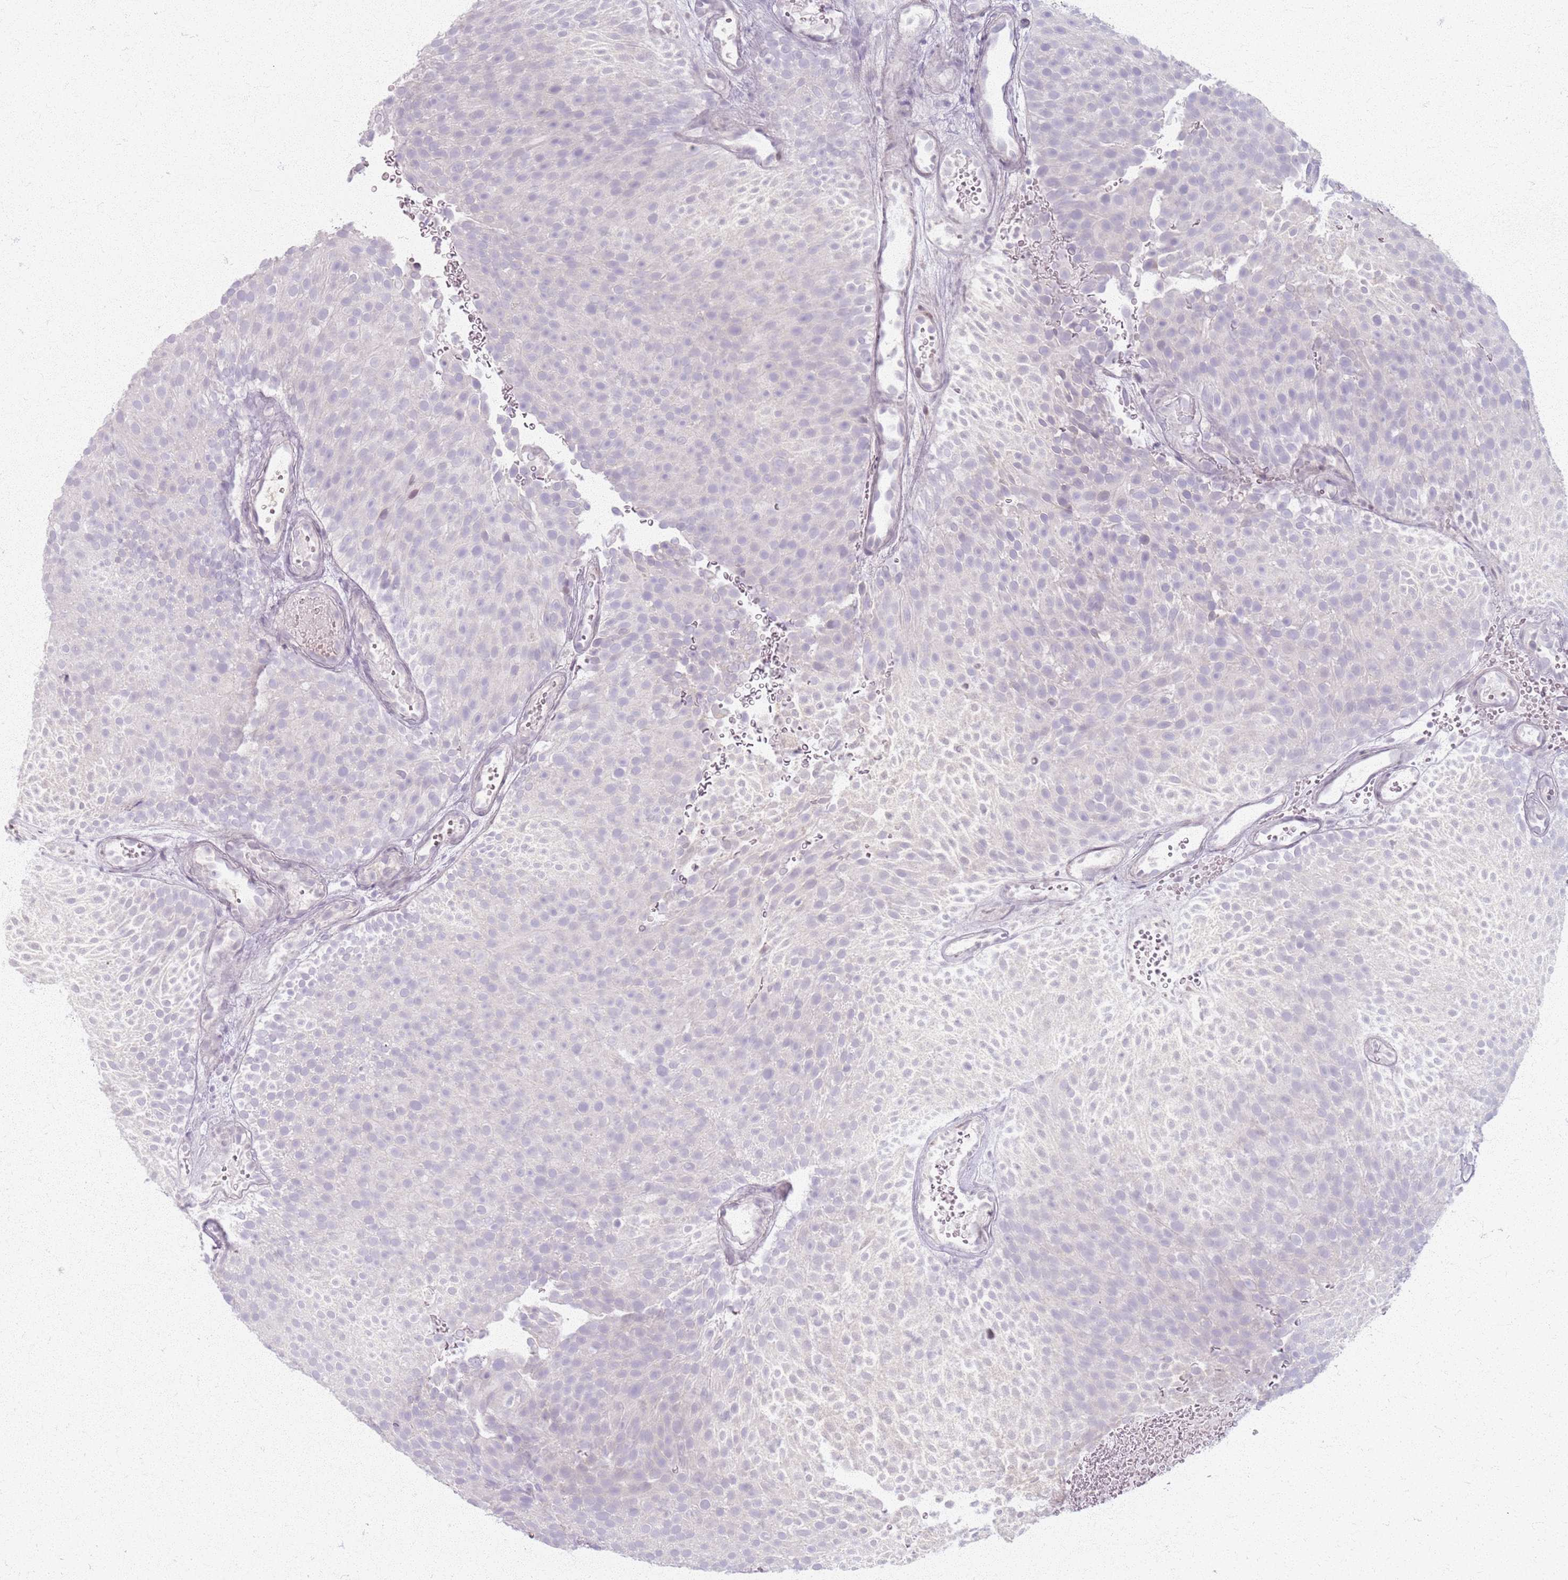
{"staining": {"intensity": "negative", "quantity": "none", "location": "none"}, "tissue": "urothelial cancer", "cell_type": "Tumor cells", "image_type": "cancer", "snomed": [{"axis": "morphology", "description": "Urothelial carcinoma, Low grade"}, {"axis": "topography", "description": "Urinary bladder"}], "caption": "An image of human low-grade urothelial carcinoma is negative for staining in tumor cells.", "gene": "CRIPT", "patient": {"sex": "male", "age": 78}}